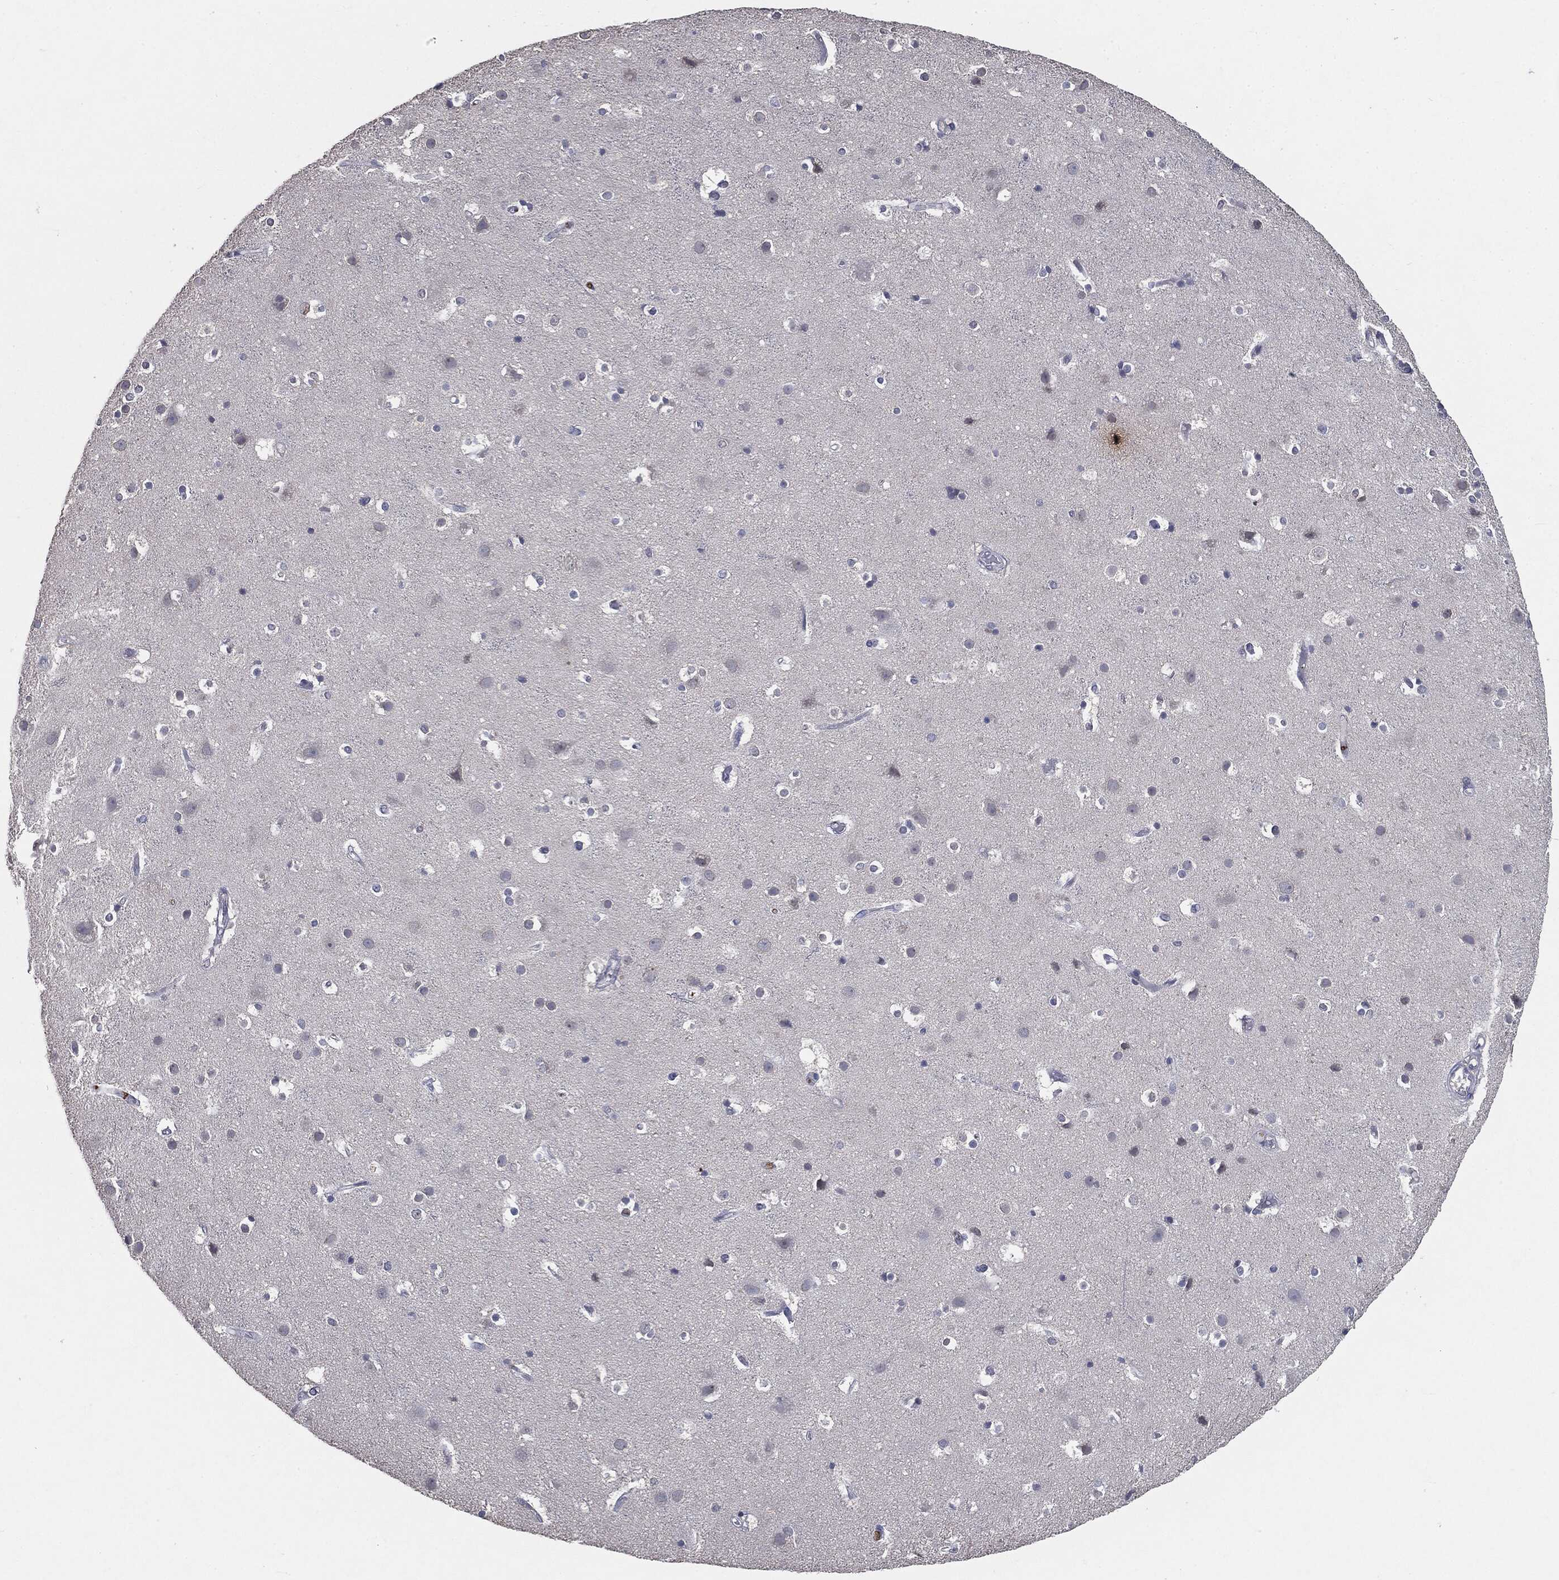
{"staining": {"intensity": "negative", "quantity": "none", "location": "none"}, "tissue": "cerebral cortex", "cell_type": "Endothelial cells", "image_type": "normal", "snomed": [{"axis": "morphology", "description": "Normal tissue, NOS"}, {"axis": "topography", "description": "Cerebral cortex"}], "caption": "High power microscopy micrograph of an immunohistochemistry micrograph of benign cerebral cortex, revealing no significant positivity in endothelial cells. (Immunohistochemistry (ihc), brightfield microscopy, high magnification).", "gene": "SLC2A2", "patient": {"sex": "female", "age": 52}}